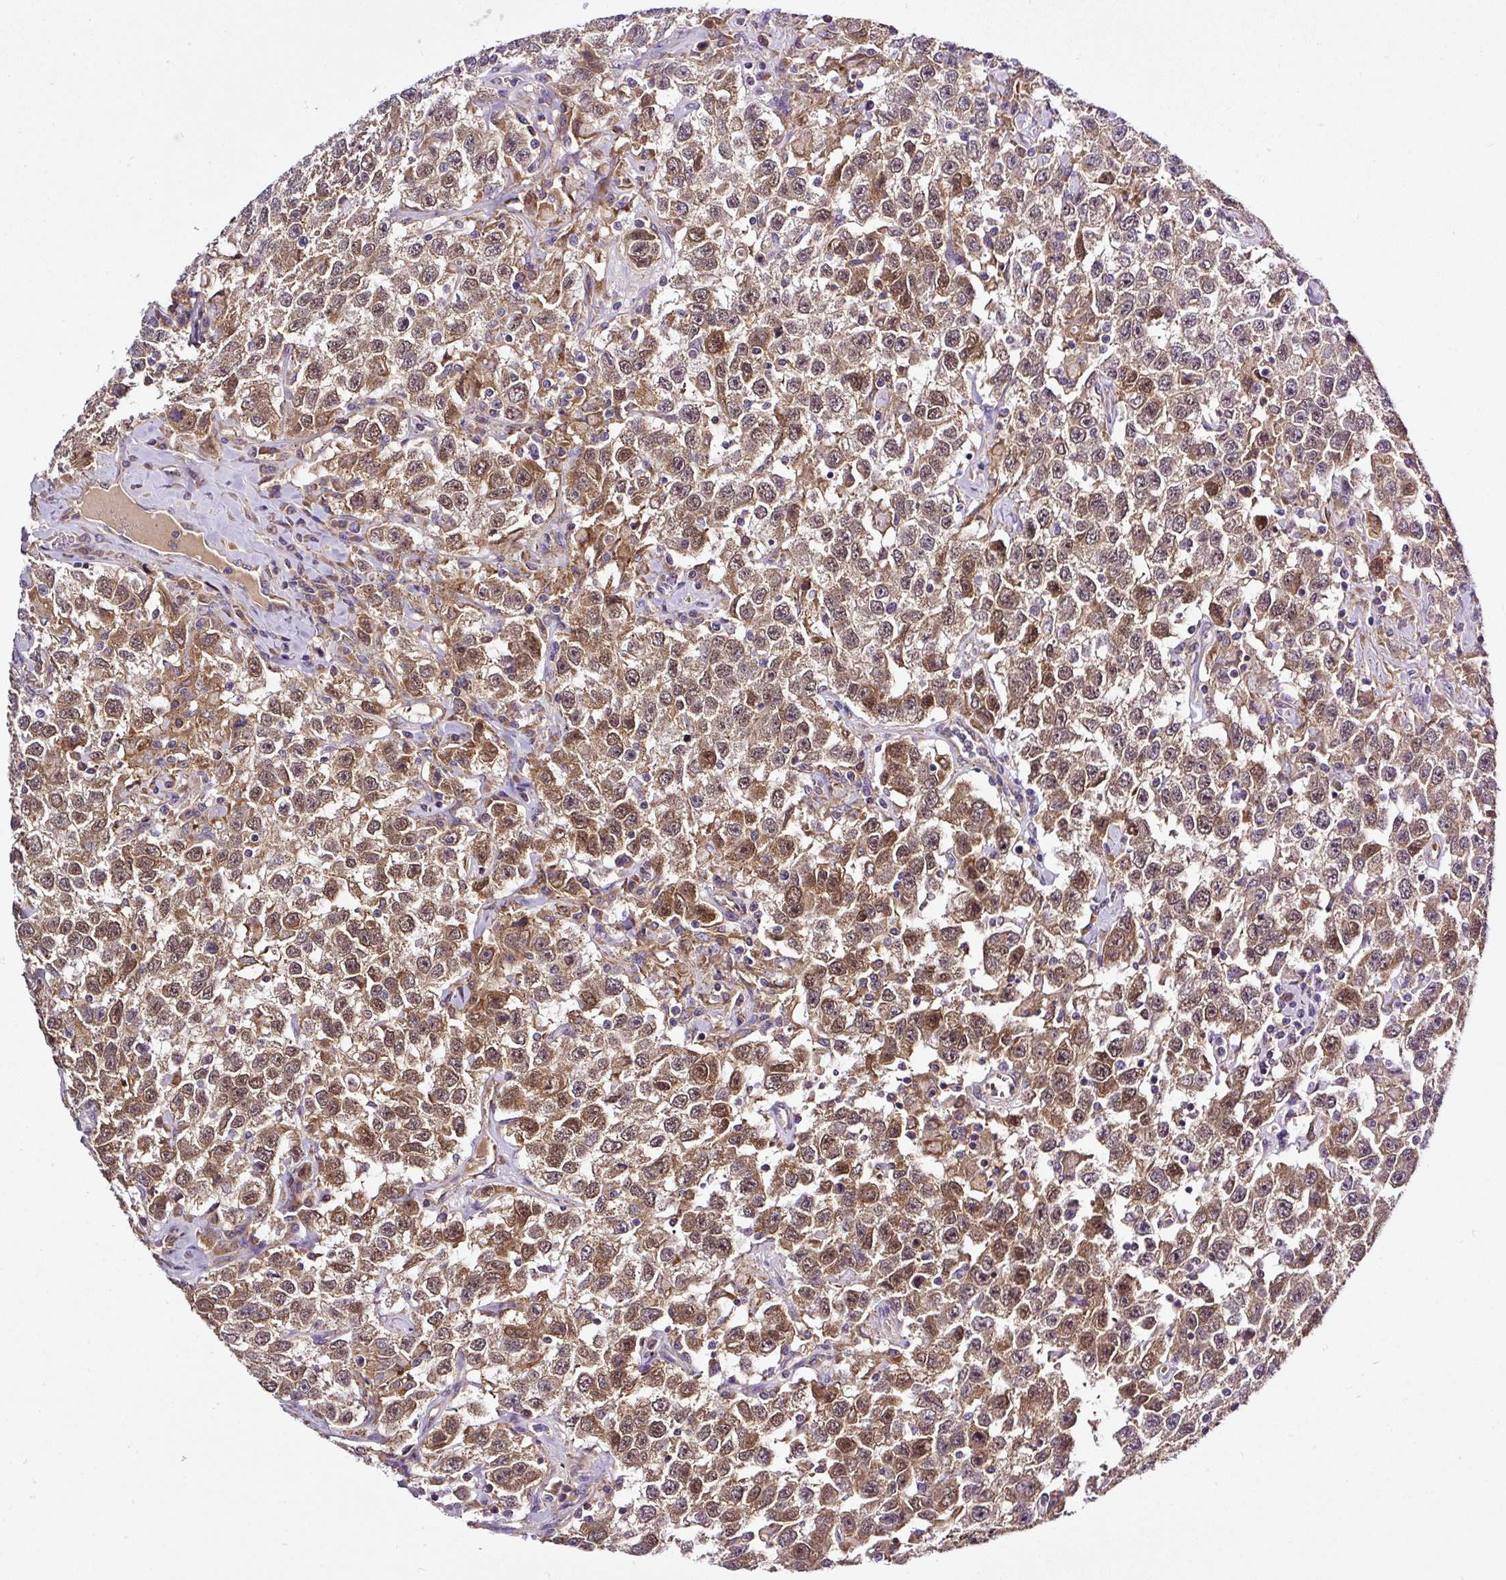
{"staining": {"intensity": "moderate", "quantity": ">75%", "location": "cytoplasmic/membranous,nuclear"}, "tissue": "testis cancer", "cell_type": "Tumor cells", "image_type": "cancer", "snomed": [{"axis": "morphology", "description": "Seminoma, NOS"}, {"axis": "topography", "description": "Testis"}], "caption": "Human testis seminoma stained with a brown dye exhibits moderate cytoplasmic/membranous and nuclear positive positivity in about >75% of tumor cells.", "gene": "ZNF513", "patient": {"sex": "male", "age": 41}}